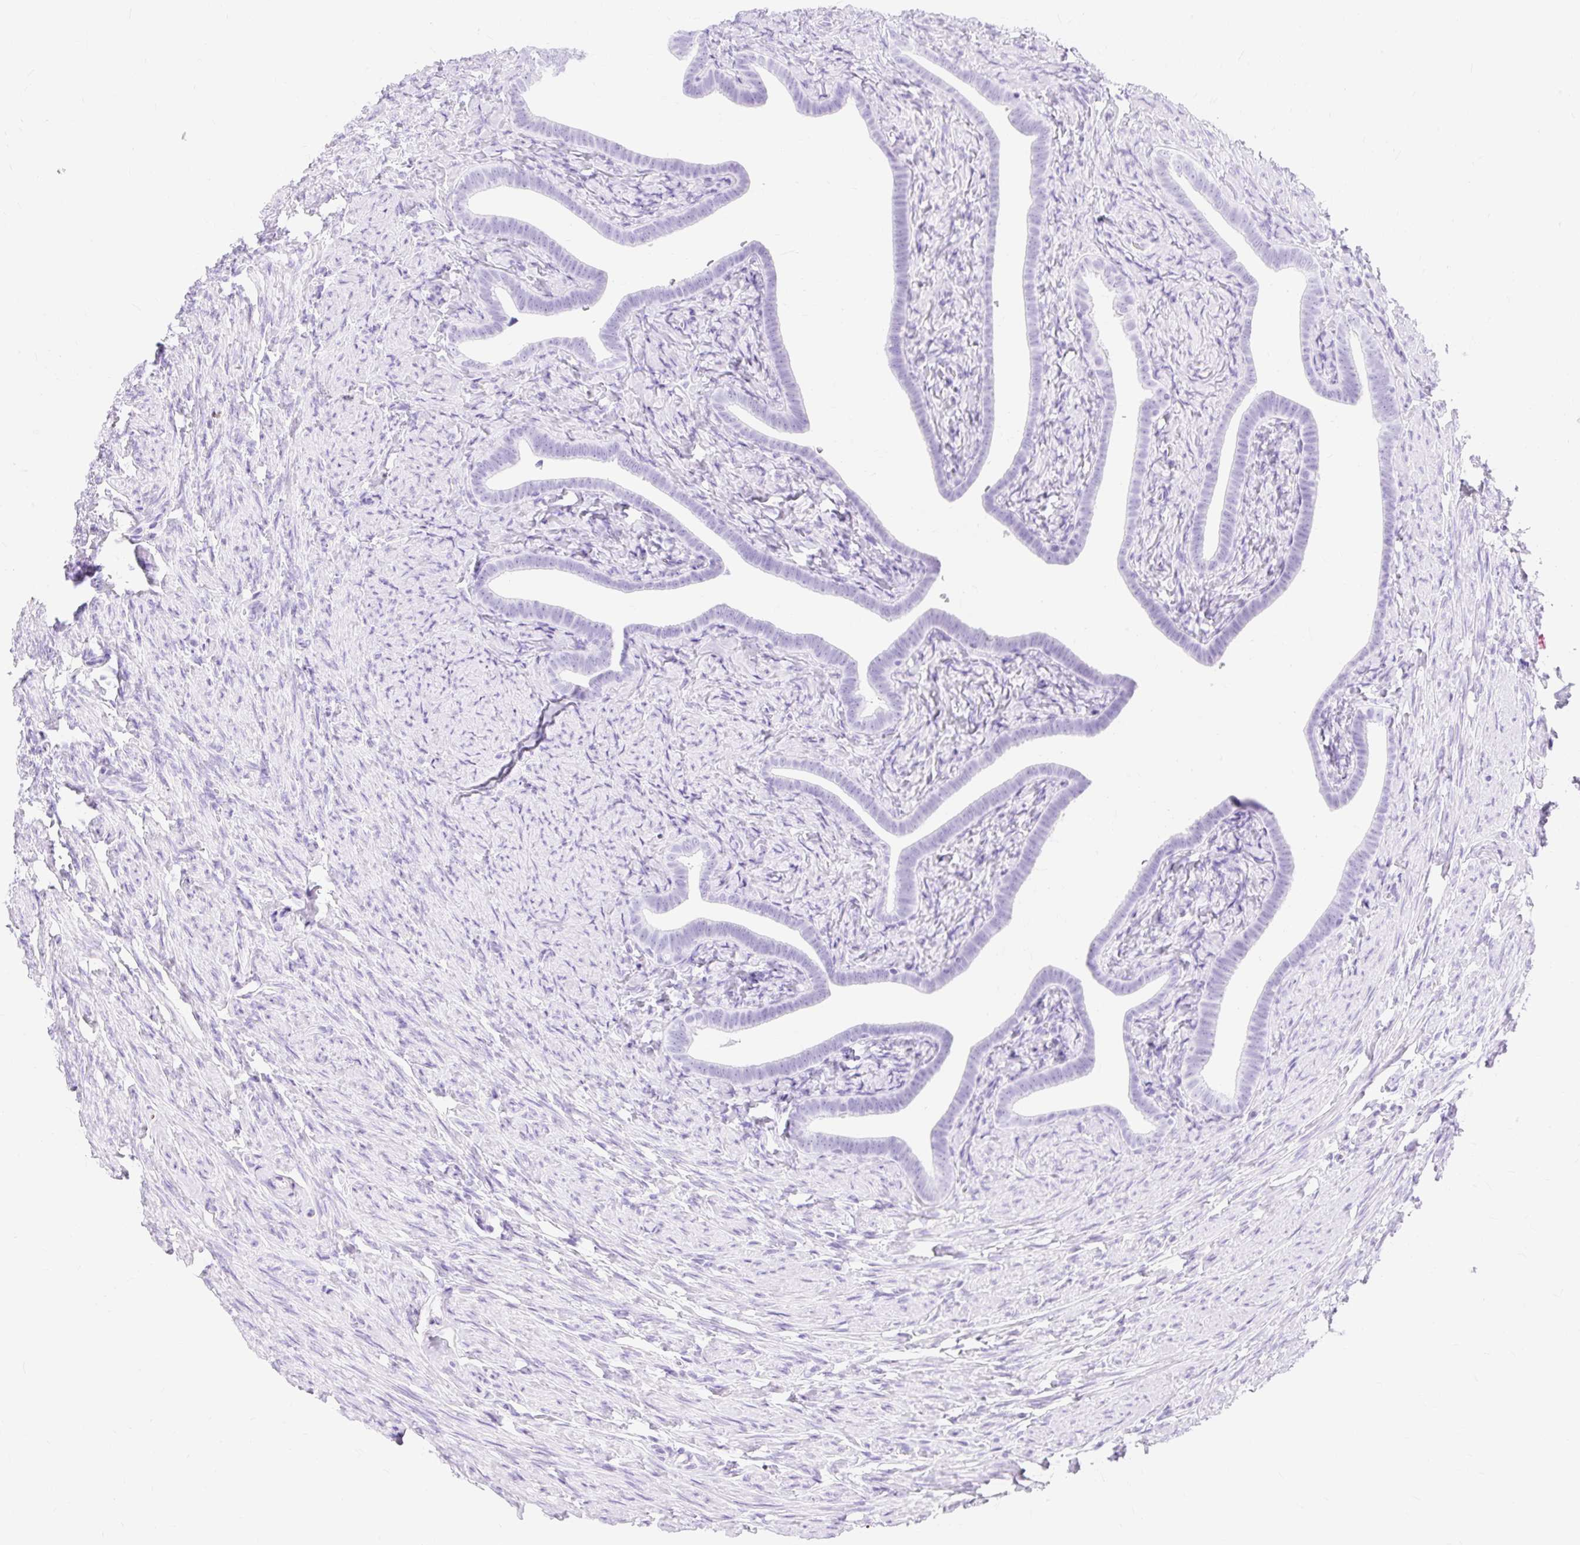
{"staining": {"intensity": "negative", "quantity": "none", "location": "none"}, "tissue": "fallopian tube", "cell_type": "Glandular cells", "image_type": "normal", "snomed": [{"axis": "morphology", "description": "Normal tissue, NOS"}, {"axis": "topography", "description": "Fallopian tube"}], "caption": "Normal fallopian tube was stained to show a protein in brown. There is no significant expression in glandular cells.", "gene": "MBP", "patient": {"sex": "female", "age": 69}}